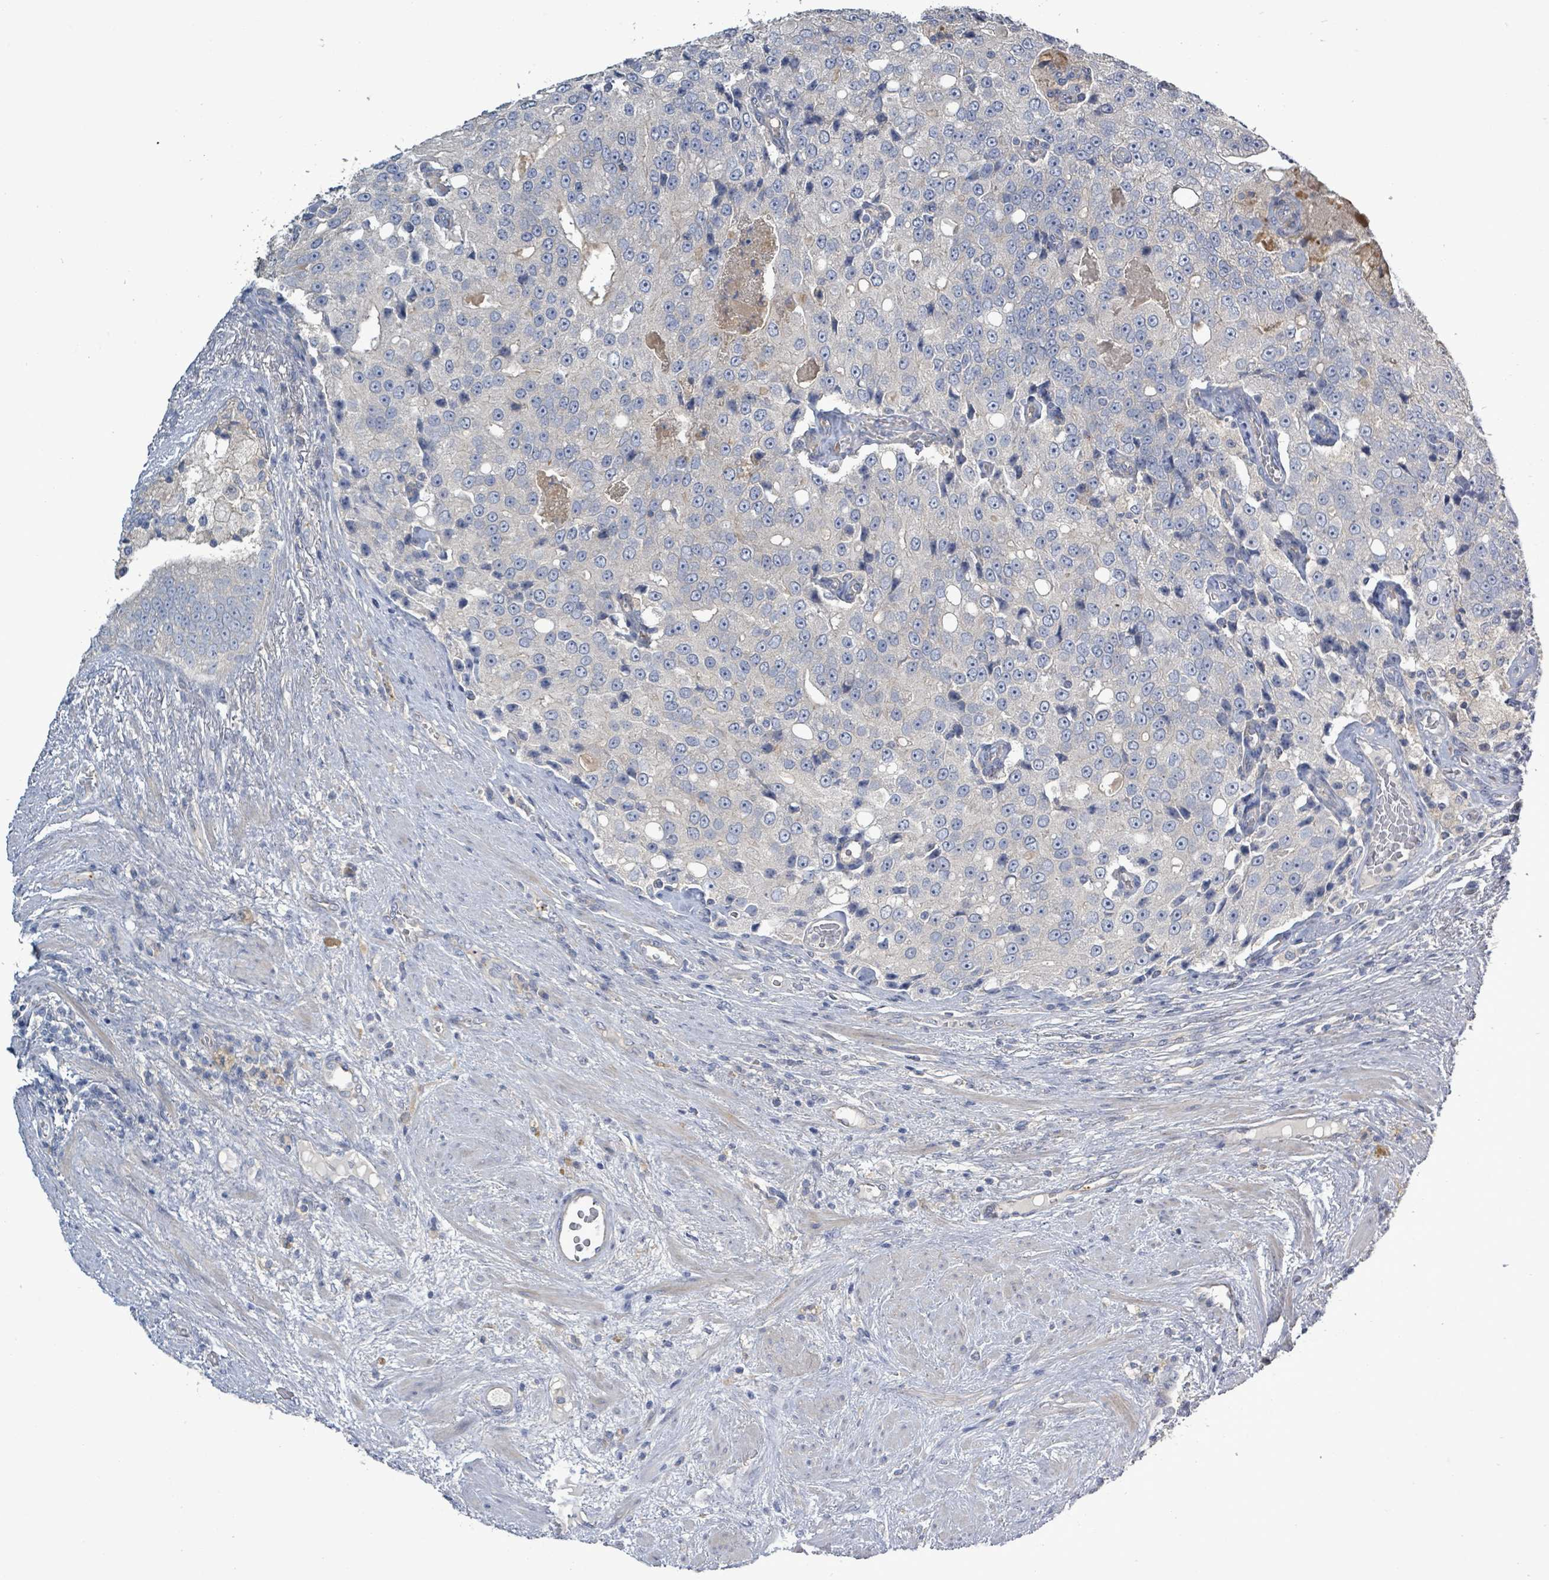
{"staining": {"intensity": "negative", "quantity": "none", "location": "none"}, "tissue": "prostate cancer", "cell_type": "Tumor cells", "image_type": "cancer", "snomed": [{"axis": "morphology", "description": "Adenocarcinoma, High grade"}, {"axis": "topography", "description": "Prostate"}], "caption": "Human prostate cancer stained for a protein using IHC exhibits no staining in tumor cells.", "gene": "KRAS", "patient": {"sex": "male", "age": 70}}